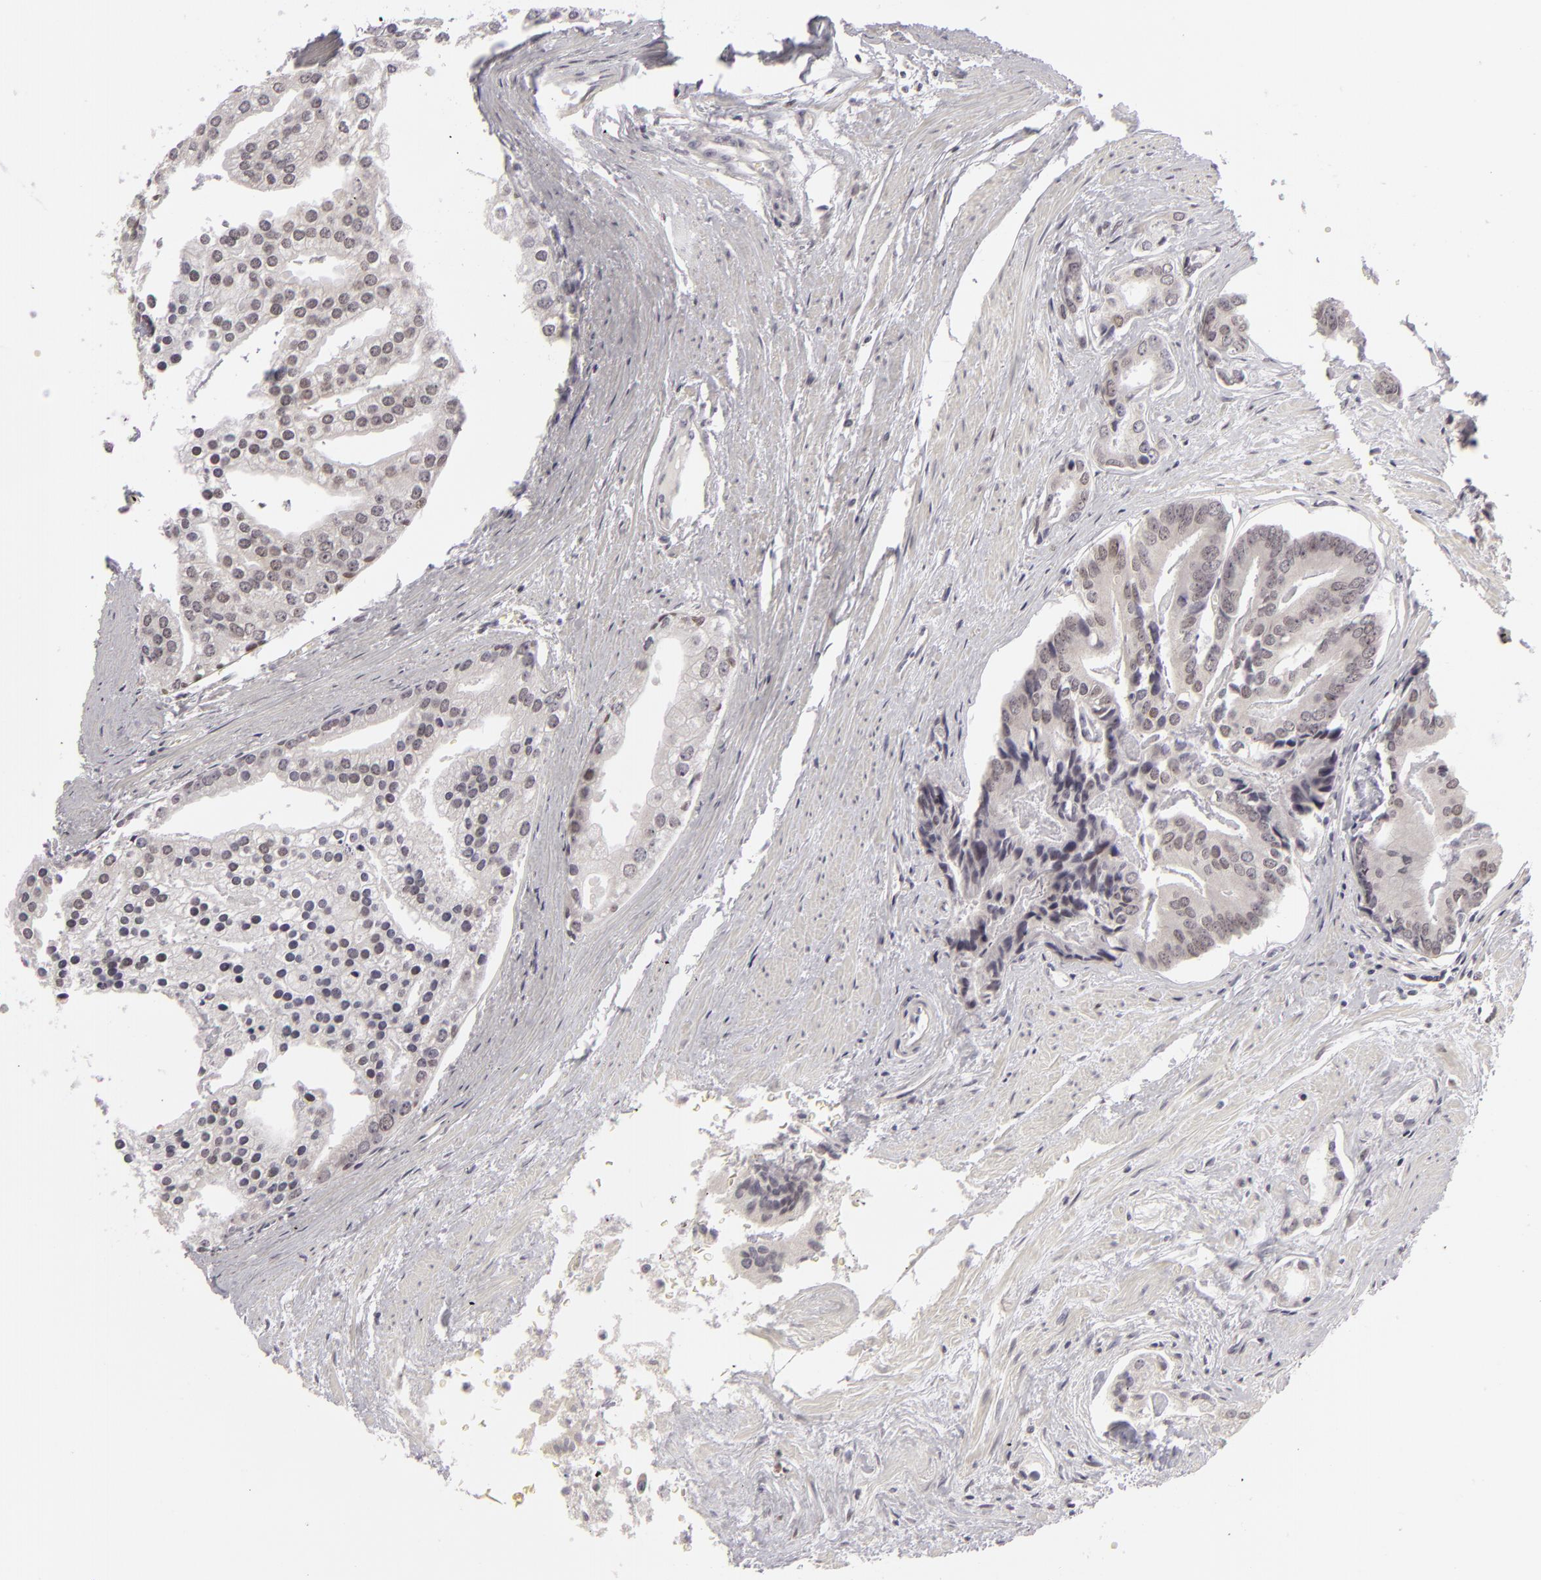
{"staining": {"intensity": "weak", "quantity": "<25%", "location": "nuclear"}, "tissue": "prostate cancer", "cell_type": "Tumor cells", "image_type": "cancer", "snomed": [{"axis": "morphology", "description": "Adenocarcinoma, High grade"}, {"axis": "topography", "description": "Prostate"}], "caption": "Immunohistochemistry photomicrograph of high-grade adenocarcinoma (prostate) stained for a protein (brown), which demonstrates no expression in tumor cells.", "gene": "SIX1", "patient": {"sex": "male", "age": 56}}